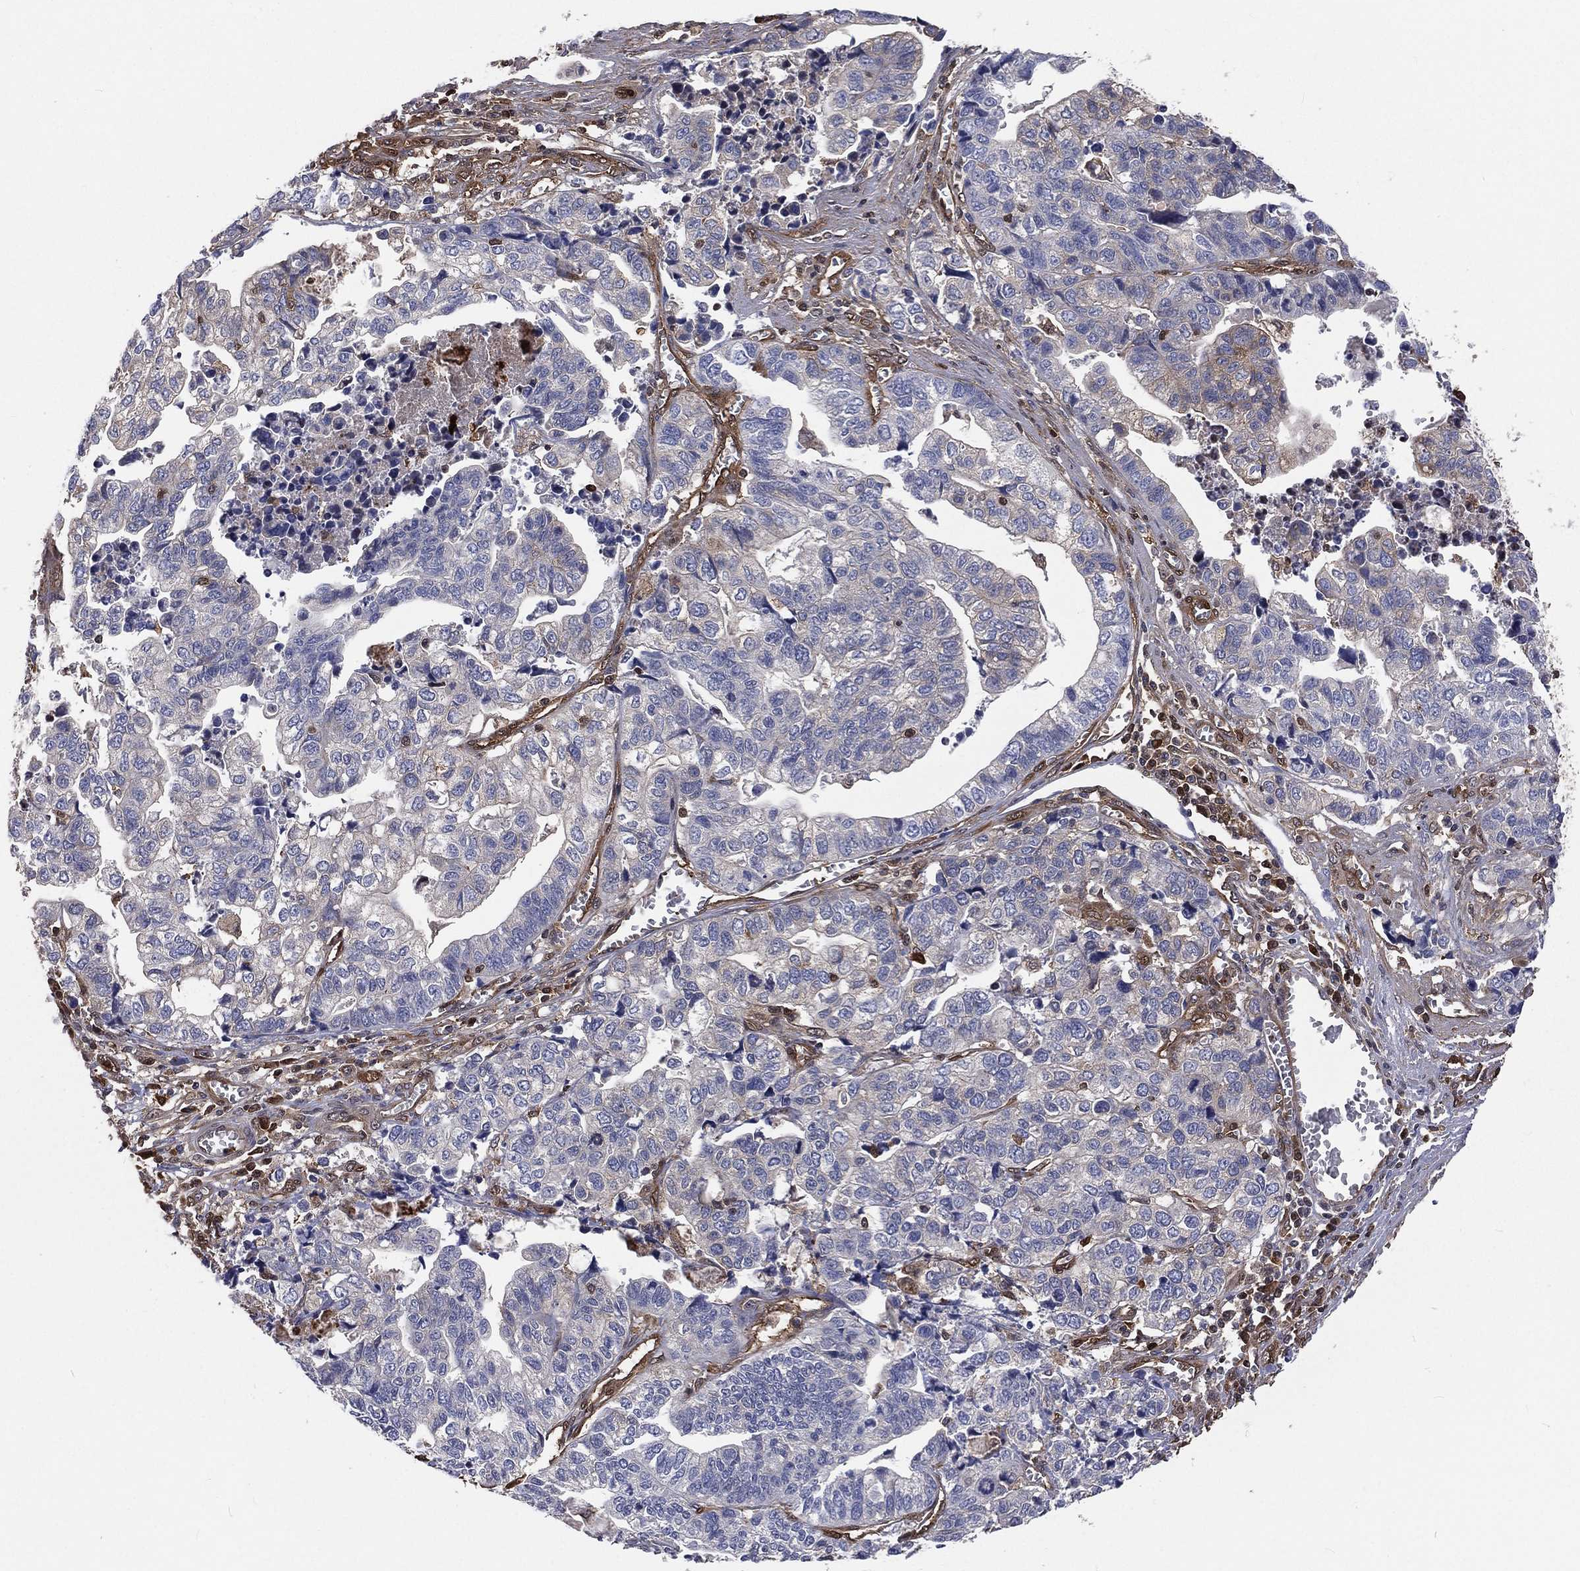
{"staining": {"intensity": "weak", "quantity": "<25%", "location": "cytoplasmic/membranous"}, "tissue": "stomach cancer", "cell_type": "Tumor cells", "image_type": "cancer", "snomed": [{"axis": "morphology", "description": "Adenocarcinoma, NOS"}, {"axis": "topography", "description": "Stomach, upper"}], "caption": "Immunohistochemistry (IHC) of human stomach cancer (adenocarcinoma) demonstrates no positivity in tumor cells.", "gene": "TBC1D2", "patient": {"sex": "female", "age": 67}}